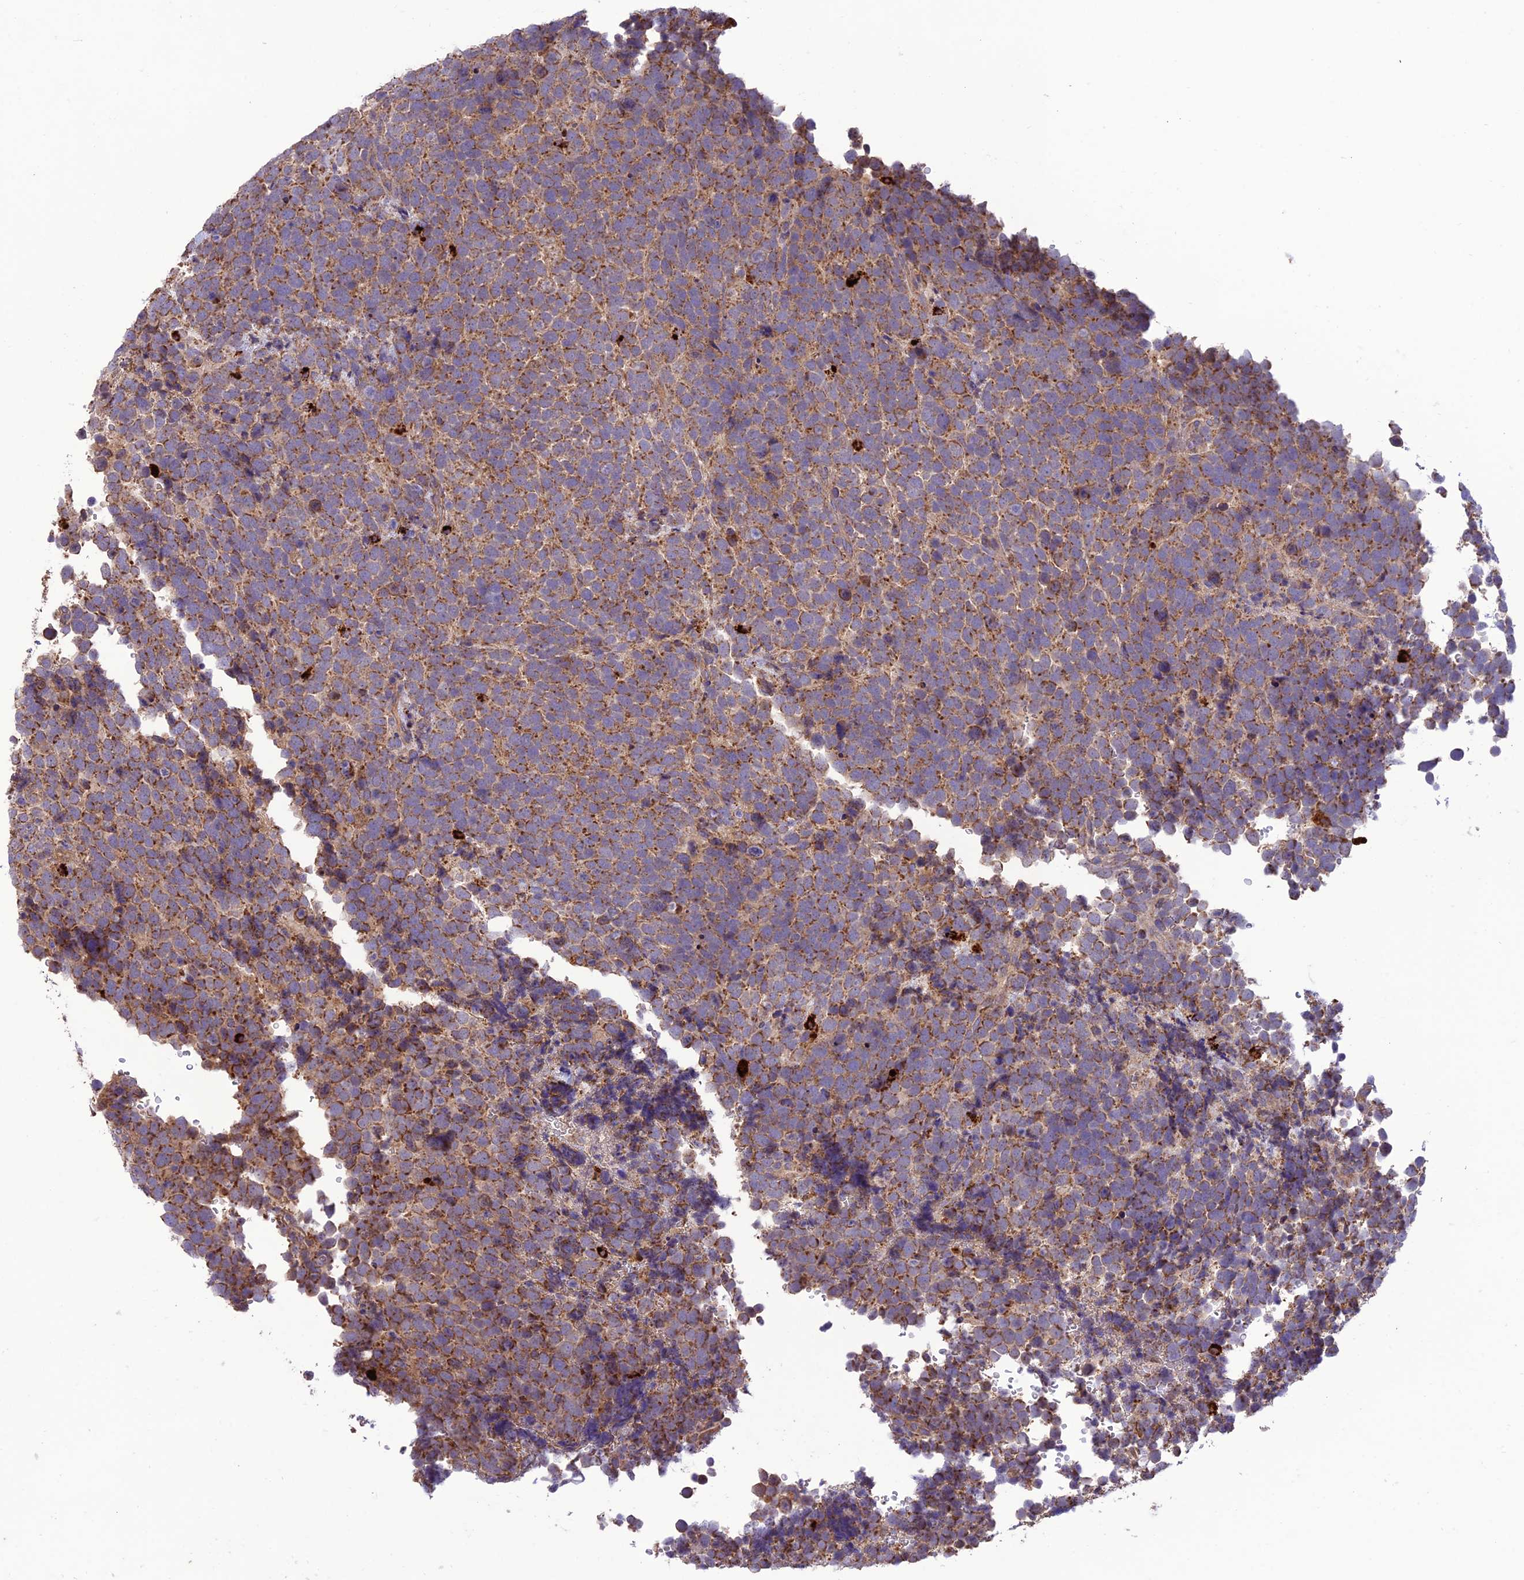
{"staining": {"intensity": "moderate", "quantity": "25%-75%", "location": "cytoplasmic/membranous"}, "tissue": "urothelial cancer", "cell_type": "Tumor cells", "image_type": "cancer", "snomed": [{"axis": "morphology", "description": "Urothelial carcinoma, High grade"}, {"axis": "topography", "description": "Urinary bladder"}], "caption": "The photomicrograph exhibits immunohistochemical staining of urothelial cancer. There is moderate cytoplasmic/membranous positivity is seen in about 25%-75% of tumor cells. Nuclei are stained in blue.", "gene": "NDUFAF1", "patient": {"sex": "female", "age": 82}}